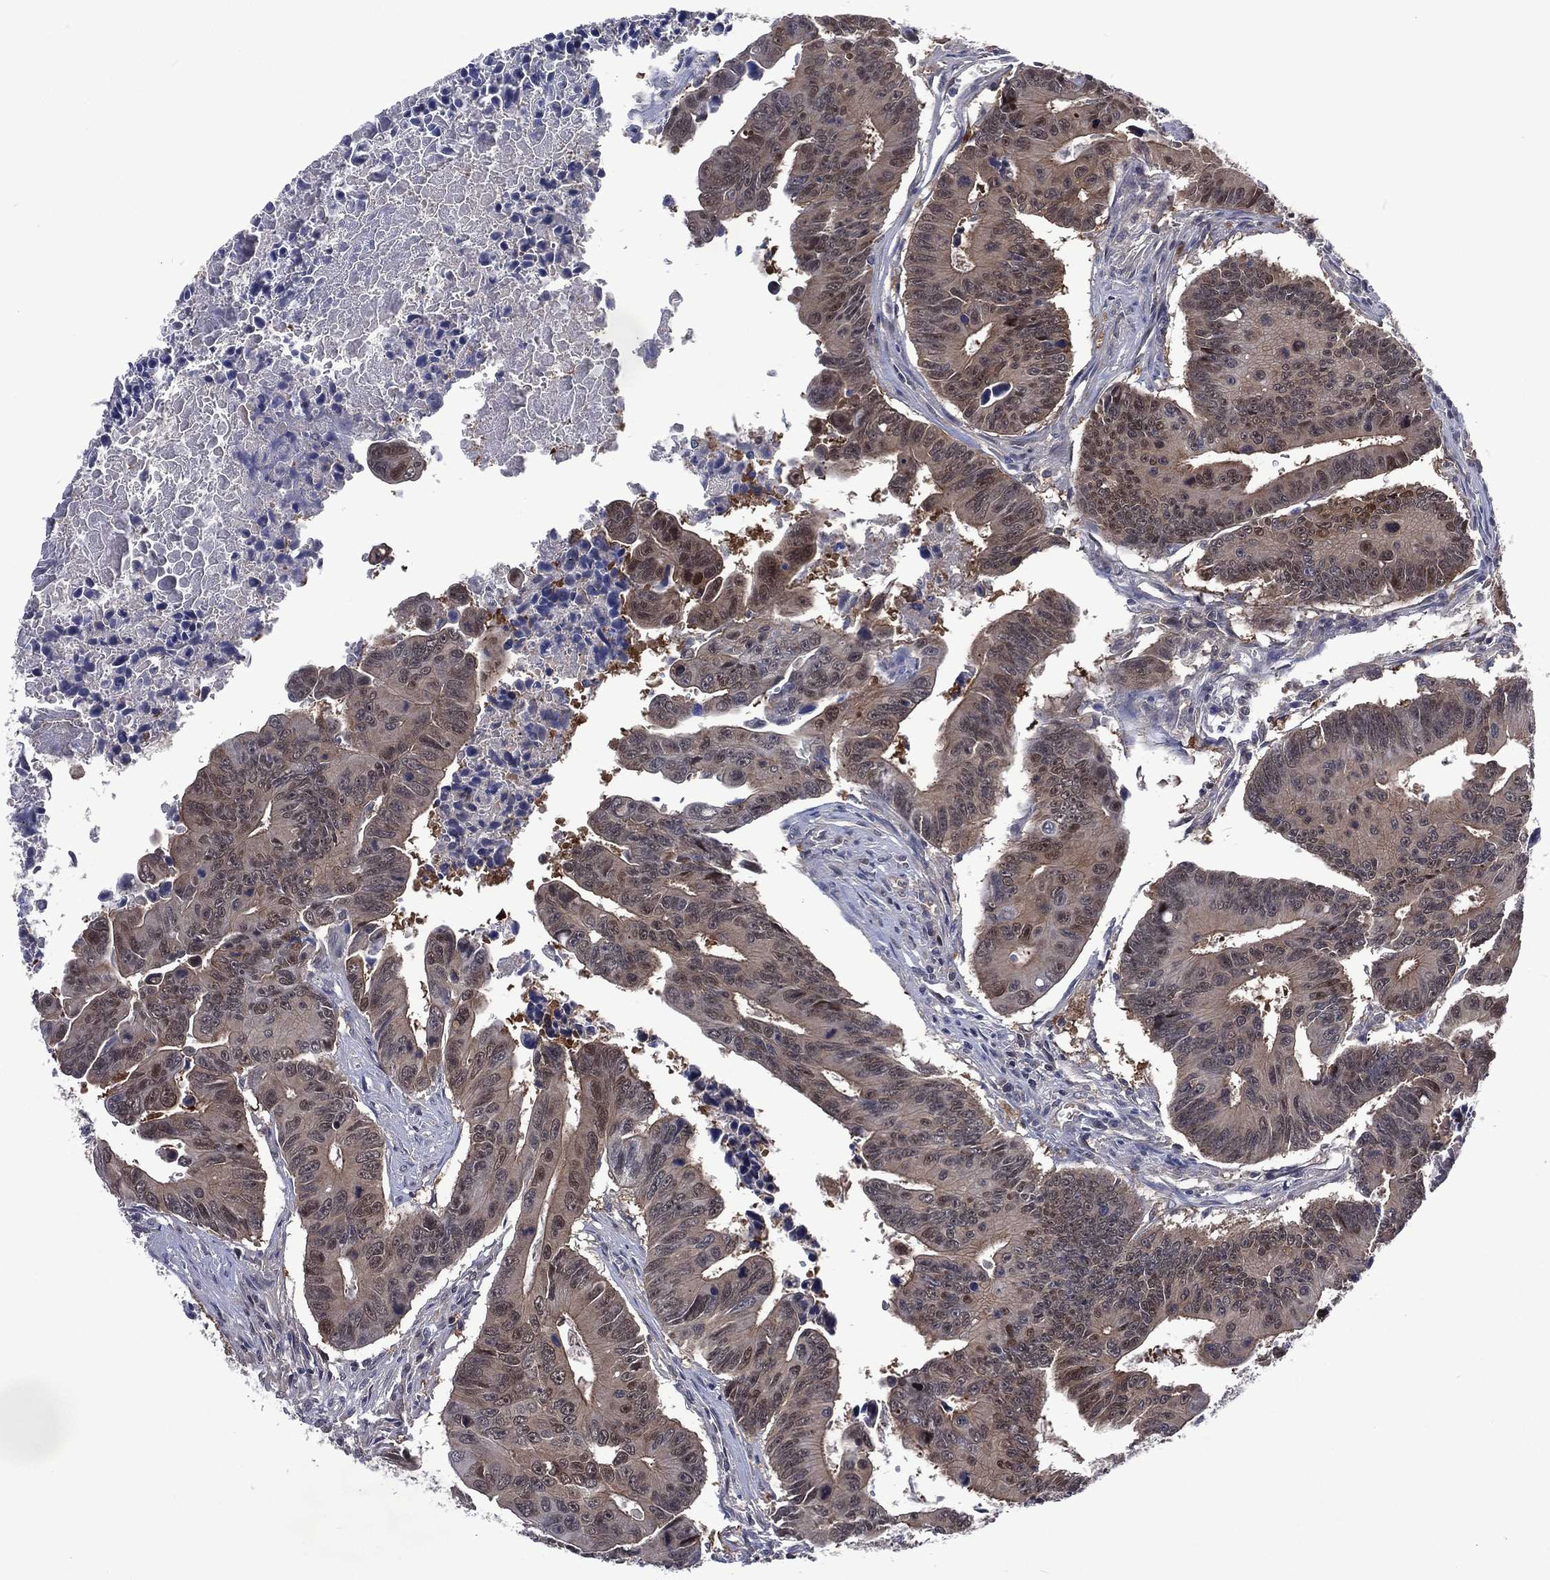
{"staining": {"intensity": "weak", "quantity": "<25%", "location": "cytoplasmic/membranous,nuclear"}, "tissue": "colorectal cancer", "cell_type": "Tumor cells", "image_type": "cancer", "snomed": [{"axis": "morphology", "description": "Adenocarcinoma, NOS"}, {"axis": "topography", "description": "Colon"}], "caption": "DAB immunohistochemical staining of colorectal cancer reveals no significant expression in tumor cells.", "gene": "MTAP", "patient": {"sex": "female", "age": 87}}